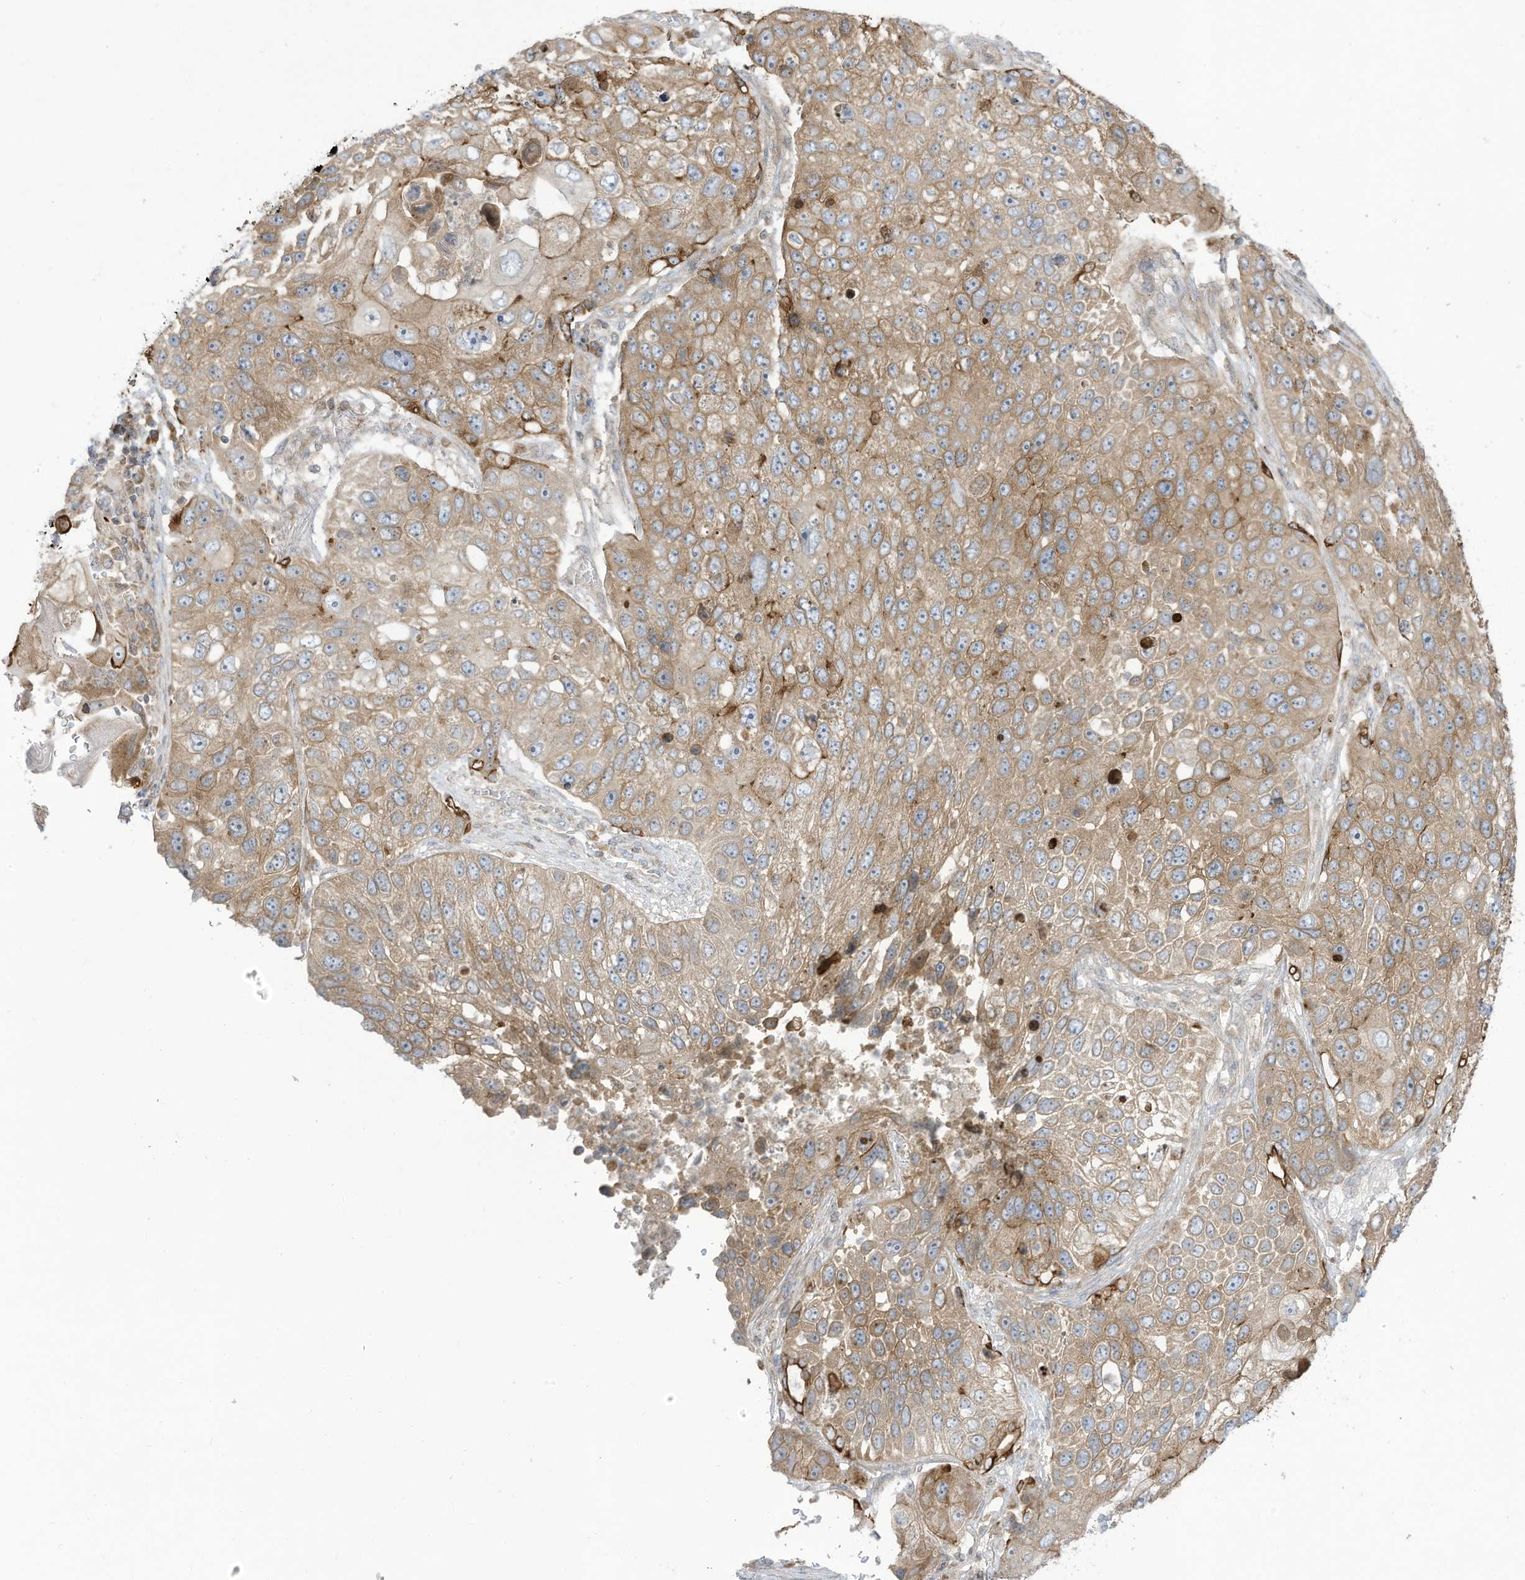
{"staining": {"intensity": "moderate", "quantity": ">75%", "location": "cytoplasmic/membranous"}, "tissue": "lung cancer", "cell_type": "Tumor cells", "image_type": "cancer", "snomed": [{"axis": "morphology", "description": "Squamous cell carcinoma, NOS"}, {"axis": "topography", "description": "Lung"}], "caption": "This is a histology image of immunohistochemistry (IHC) staining of squamous cell carcinoma (lung), which shows moderate expression in the cytoplasmic/membranous of tumor cells.", "gene": "CGAS", "patient": {"sex": "male", "age": 61}}